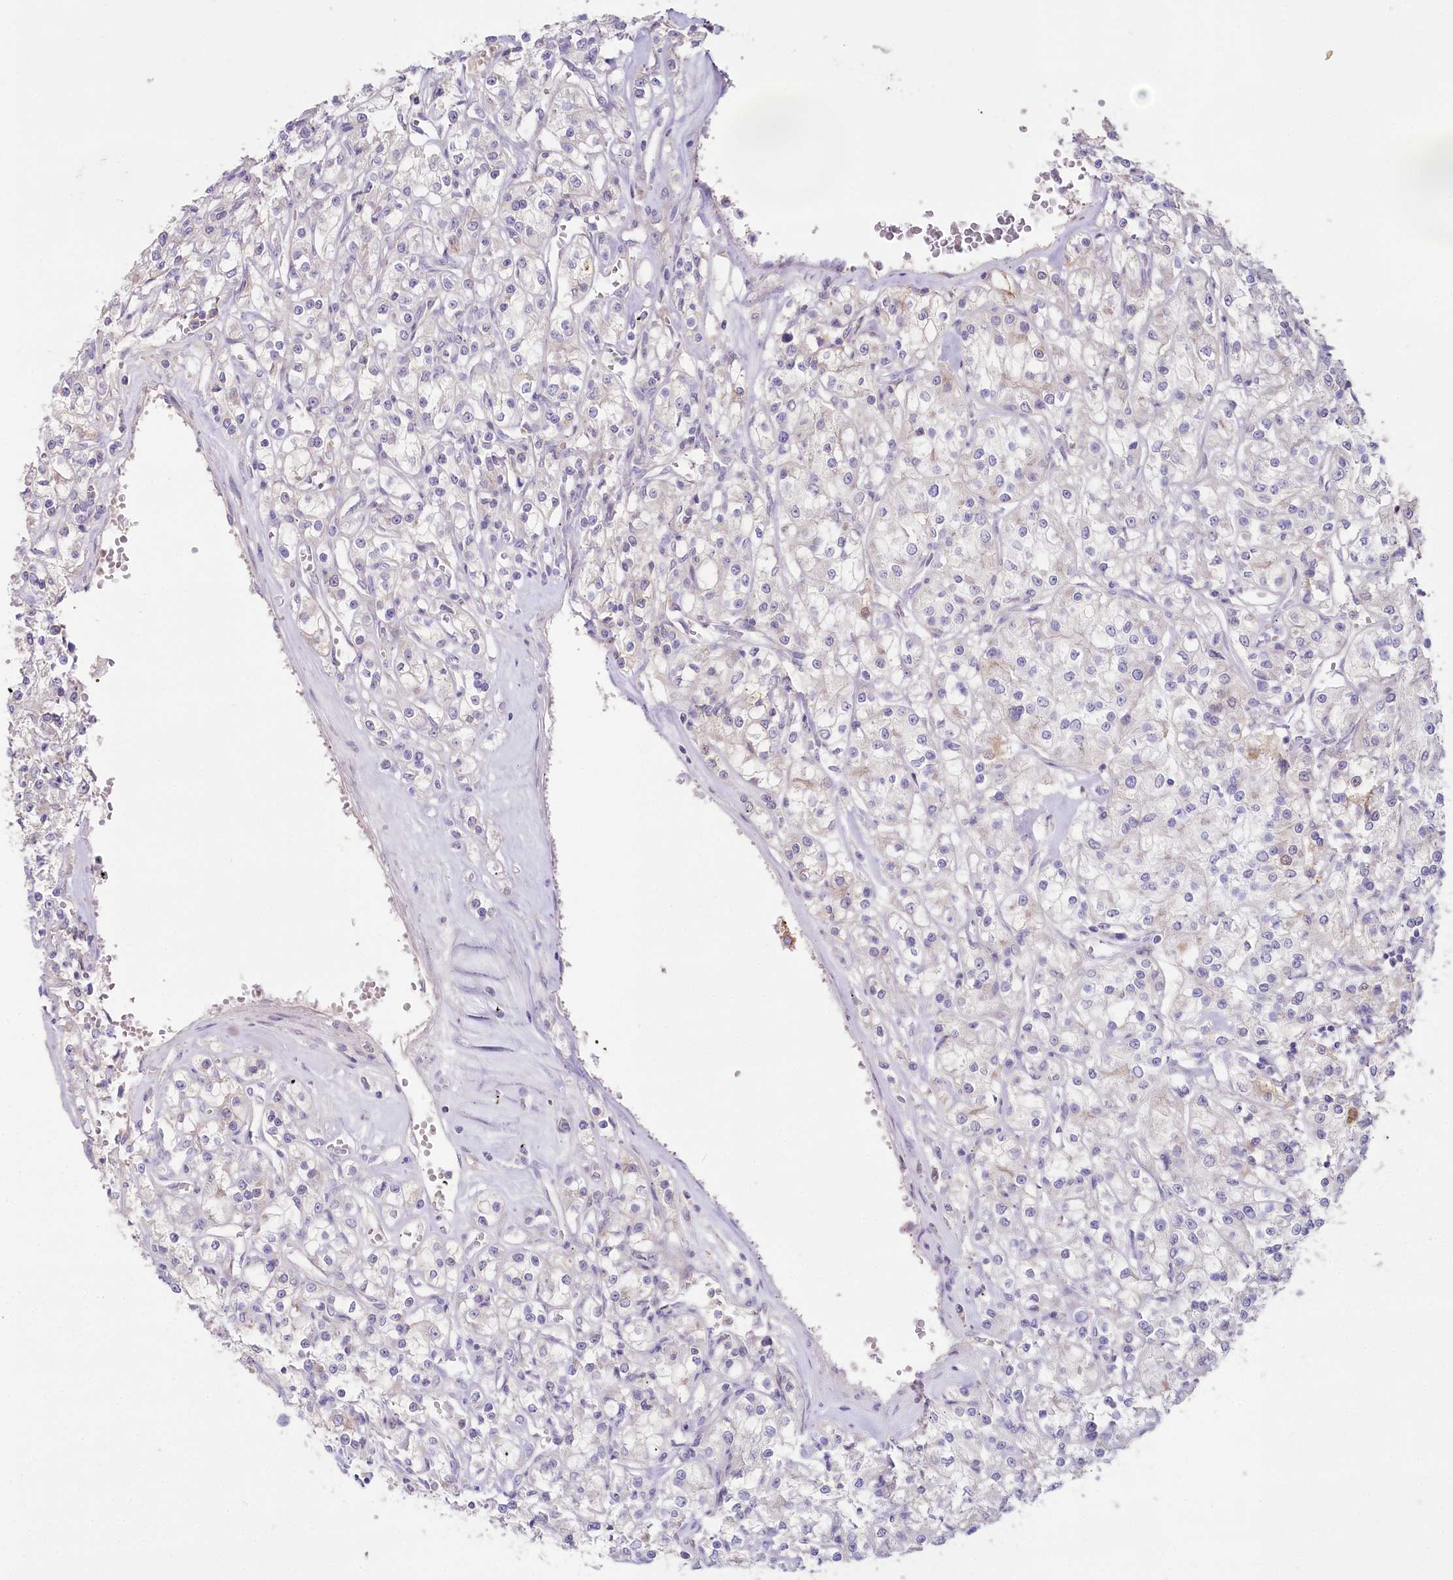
{"staining": {"intensity": "negative", "quantity": "none", "location": "none"}, "tissue": "renal cancer", "cell_type": "Tumor cells", "image_type": "cancer", "snomed": [{"axis": "morphology", "description": "Adenocarcinoma, NOS"}, {"axis": "topography", "description": "Kidney"}], "caption": "A high-resolution image shows immunohistochemistry (IHC) staining of renal cancer, which shows no significant positivity in tumor cells.", "gene": "SLC6A11", "patient": {"sex": "female", "age": 59}}